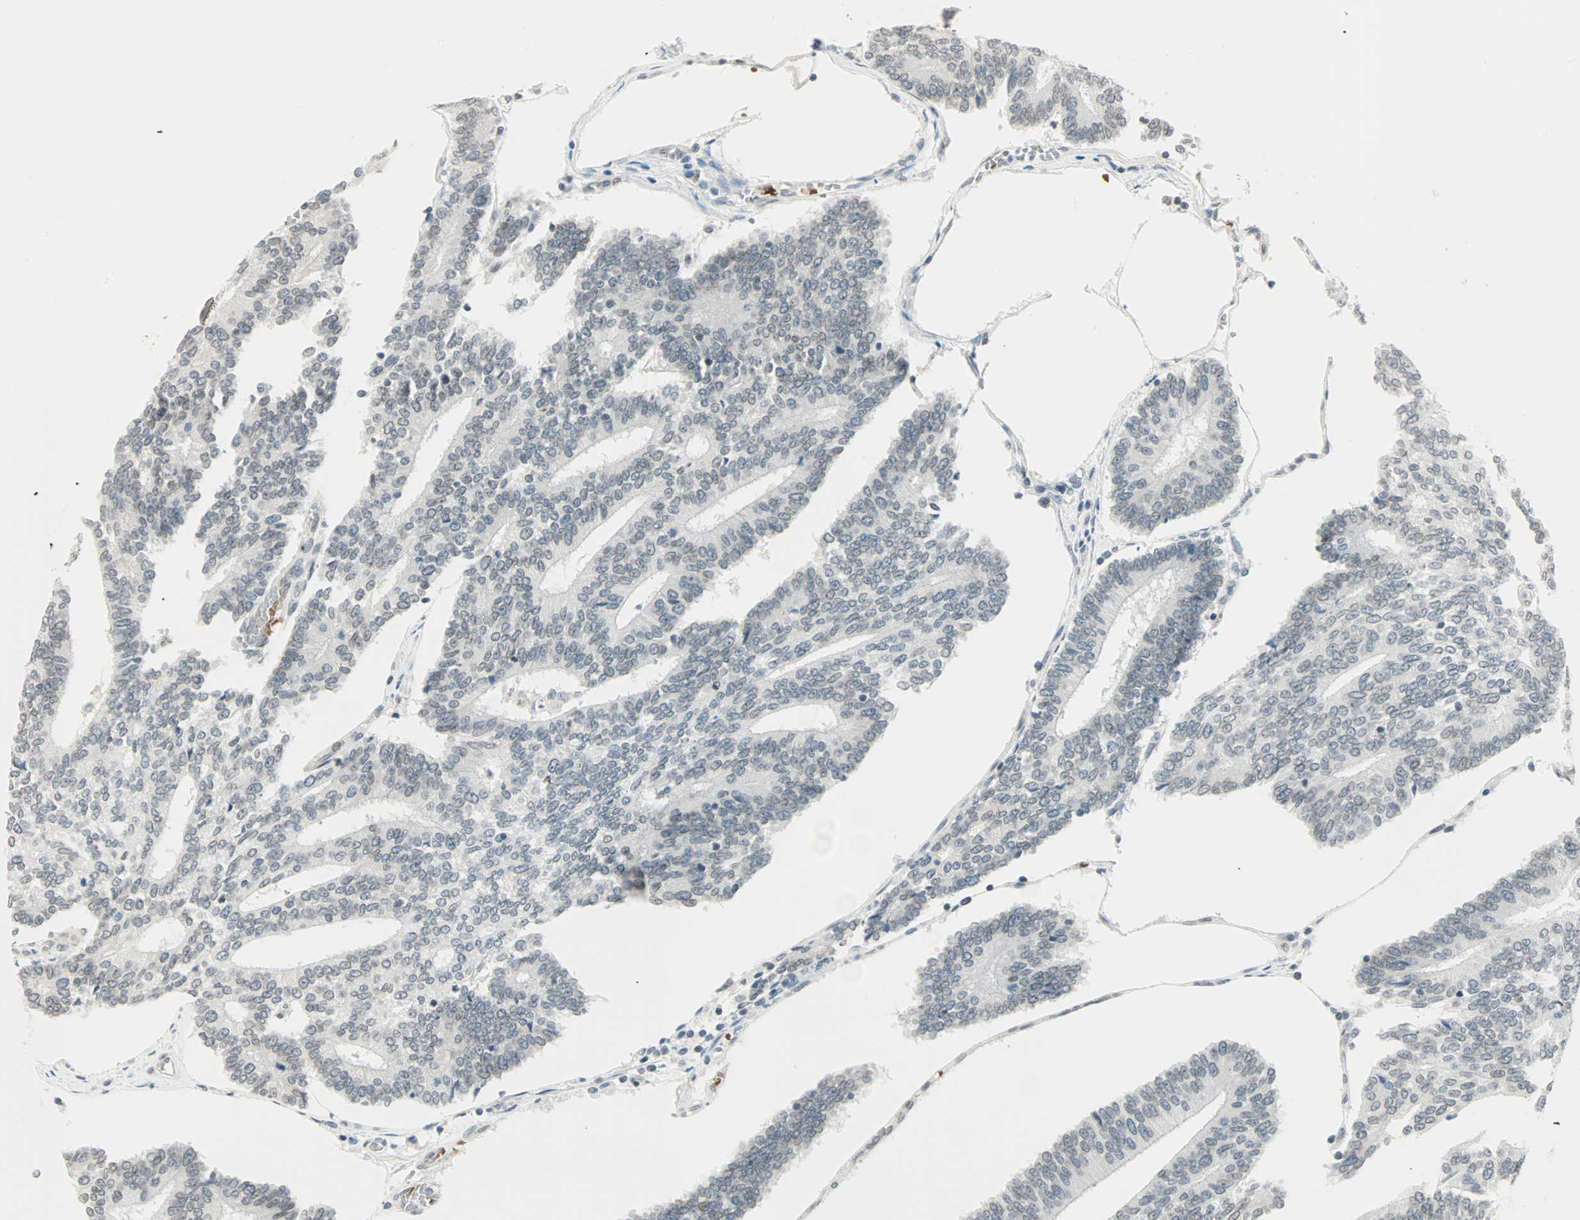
{"staining": {"intensity": "negative", "quantity": "none", "location": "none"}, "tissue": "prostate cancer", "cell_type": "Tumor cells", "image_type": "cancer", "snomed": [{"axis": "morphology", "description": "Adenocarcinoma, High grade"}, {"axis": "topography", "description": "Prostate"}], "caption": "A high-resolution image shows immunohistochemistry staining of high-grade adenocarcinoma (prostate), which shows no significant positivity in tumor cells. The staining was performed using DAB (3,3'-diaminobenzidine) to visualize the protein expression in brown, while the nuclei were stained in blue with hematoxylin (Magnification: 20x).", "gene": "BCAN", "patient": {"sex": "male", "age": 55}}